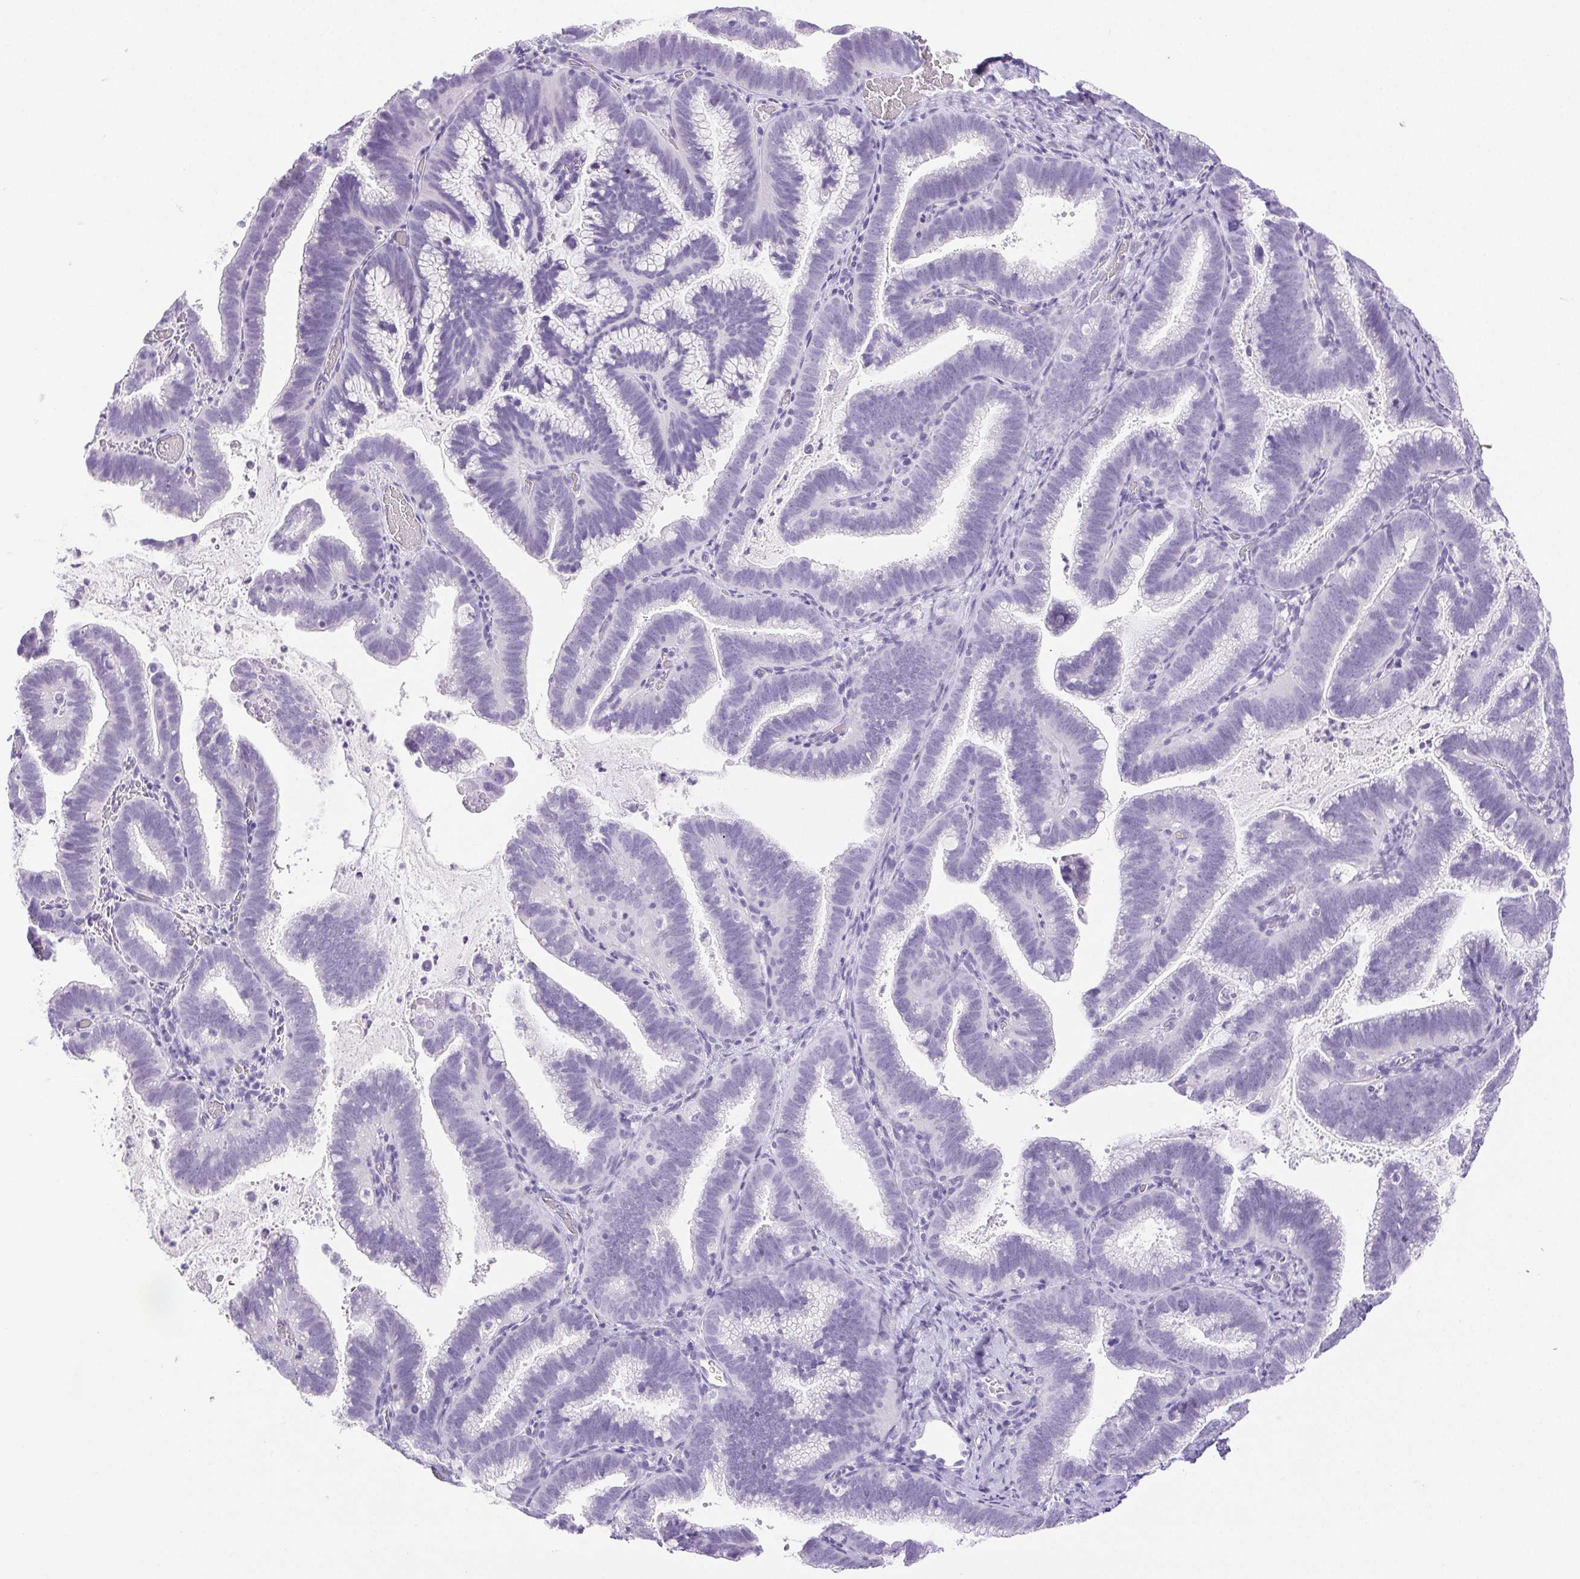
{"staining": {"intensity": "negative", "quantity": "none", "location": "none"}, "tissue": "cervical cancer", "cell_type": "Tumor cells", "image_type": "cancer", "snomed": [{"axis": "morphology", "description": "Adenocarcinoma, NOS"}, {"axis": "topography", "description": "Cervix"}], "caption": "High power microscopy histopathology image of an IHC micrograph of cervical cancer (adenocarcinoma), revealing no significant expression in tumor cells. The staining was performed using DAB (3,3'-diaminobenzidine) to visualize the protein expression in brown, while the nuclei were stained in blue with hematoxylin (Magnification: 20x).", "gene": "HLA-G", "patient": {"sex": "female", "age": 61}}